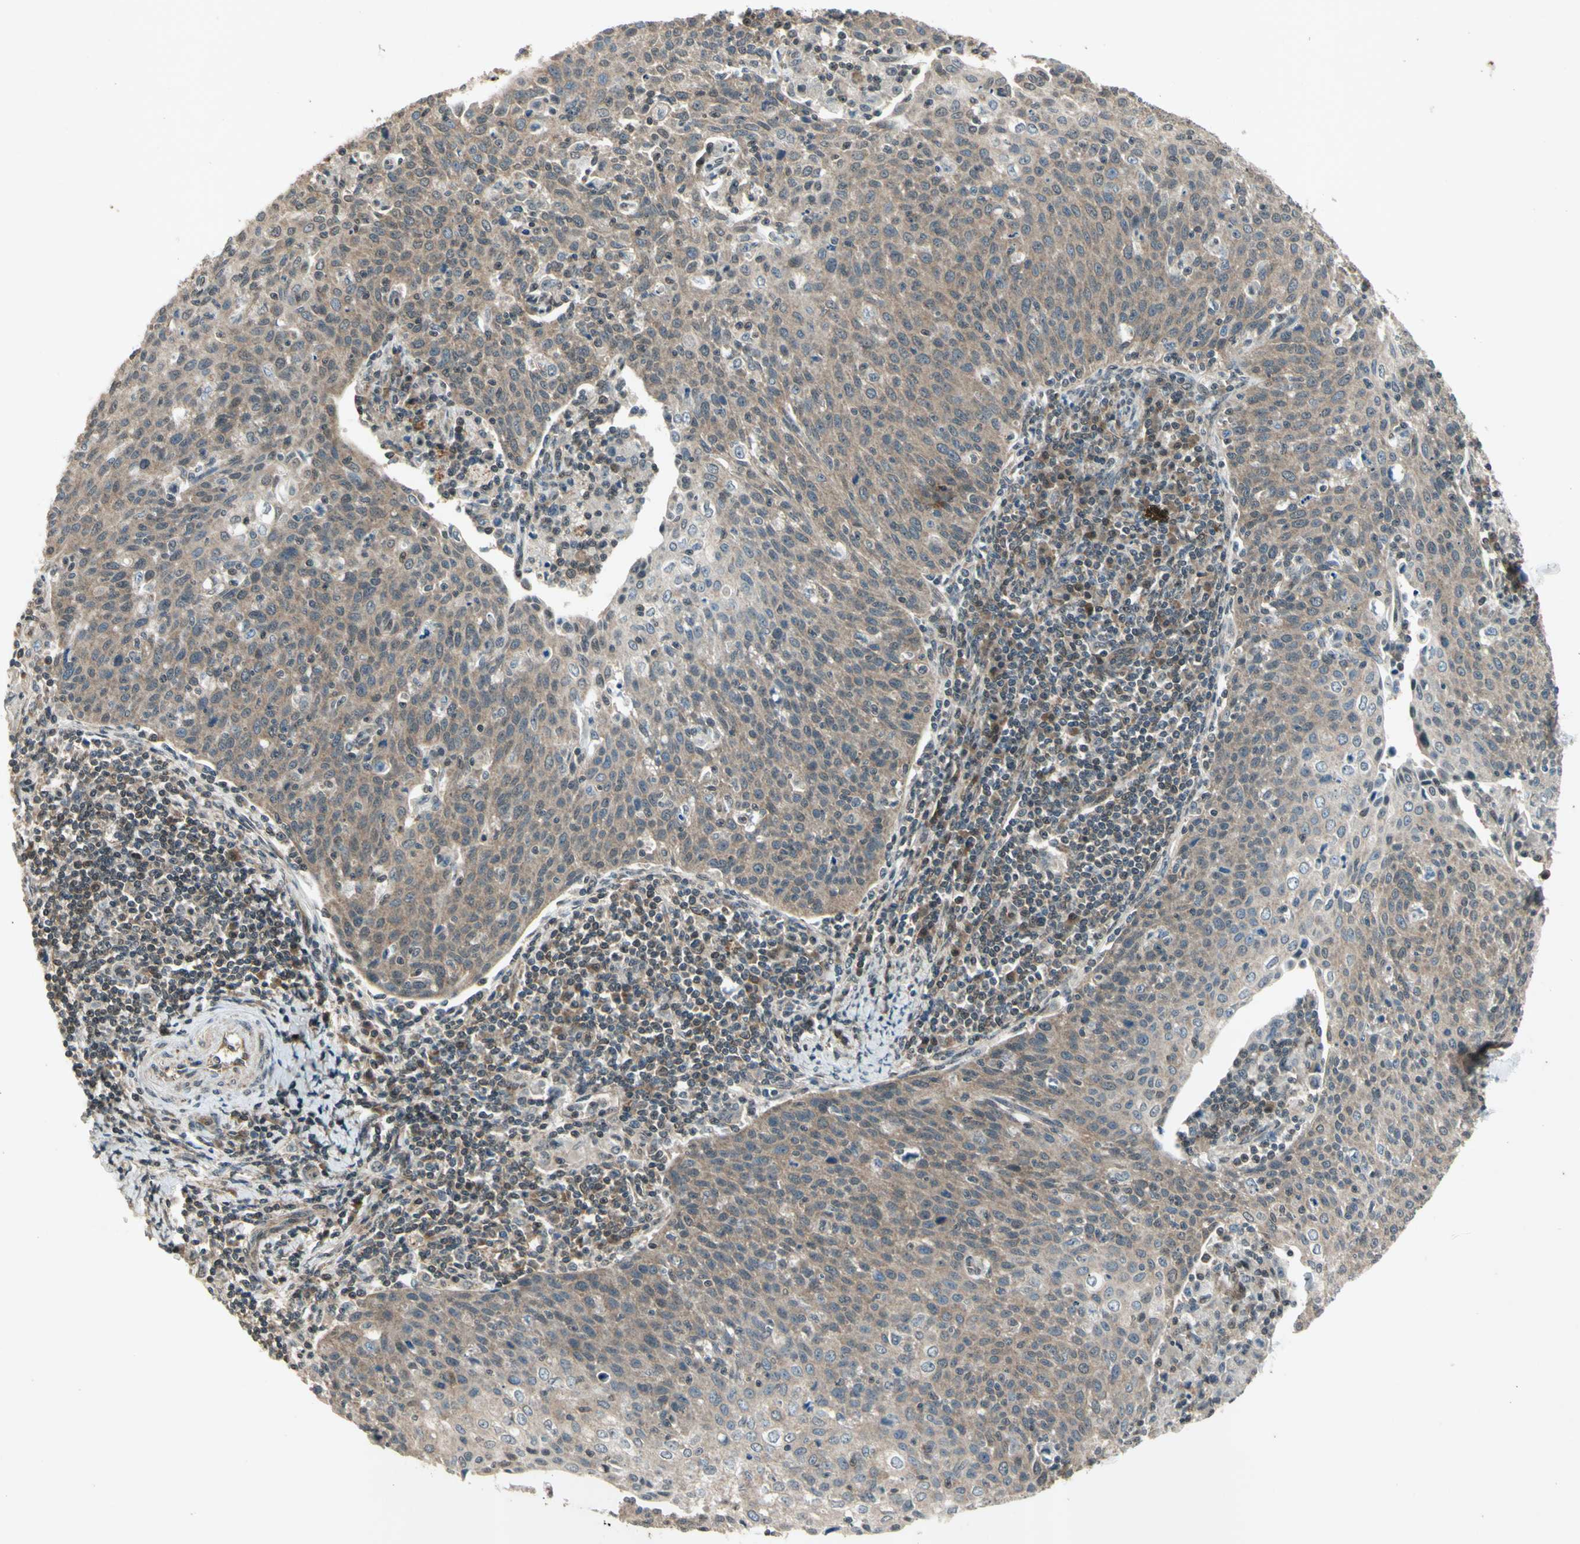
{"staining": {"intensity": "weak", "quantity": ">75%", "location": "cytoplasmic/membranous"}, "tissue": "cervical cancer", "cell_type": "Tumor cells", "image_type": "cancer", "snomed": [{"axis": "morphology", "description": "Squamous cell carcinoma, NOS"}, {"axis": "topography", "description": "Cervix"}], "caption": "IHC of human cervical cancer demonstrates low levels of weak cytoplasmic/membranous staining in approximately >75% of tumor cells.", "gene": "PSMD5", "patient": {"sex": "female", "age": 38}}